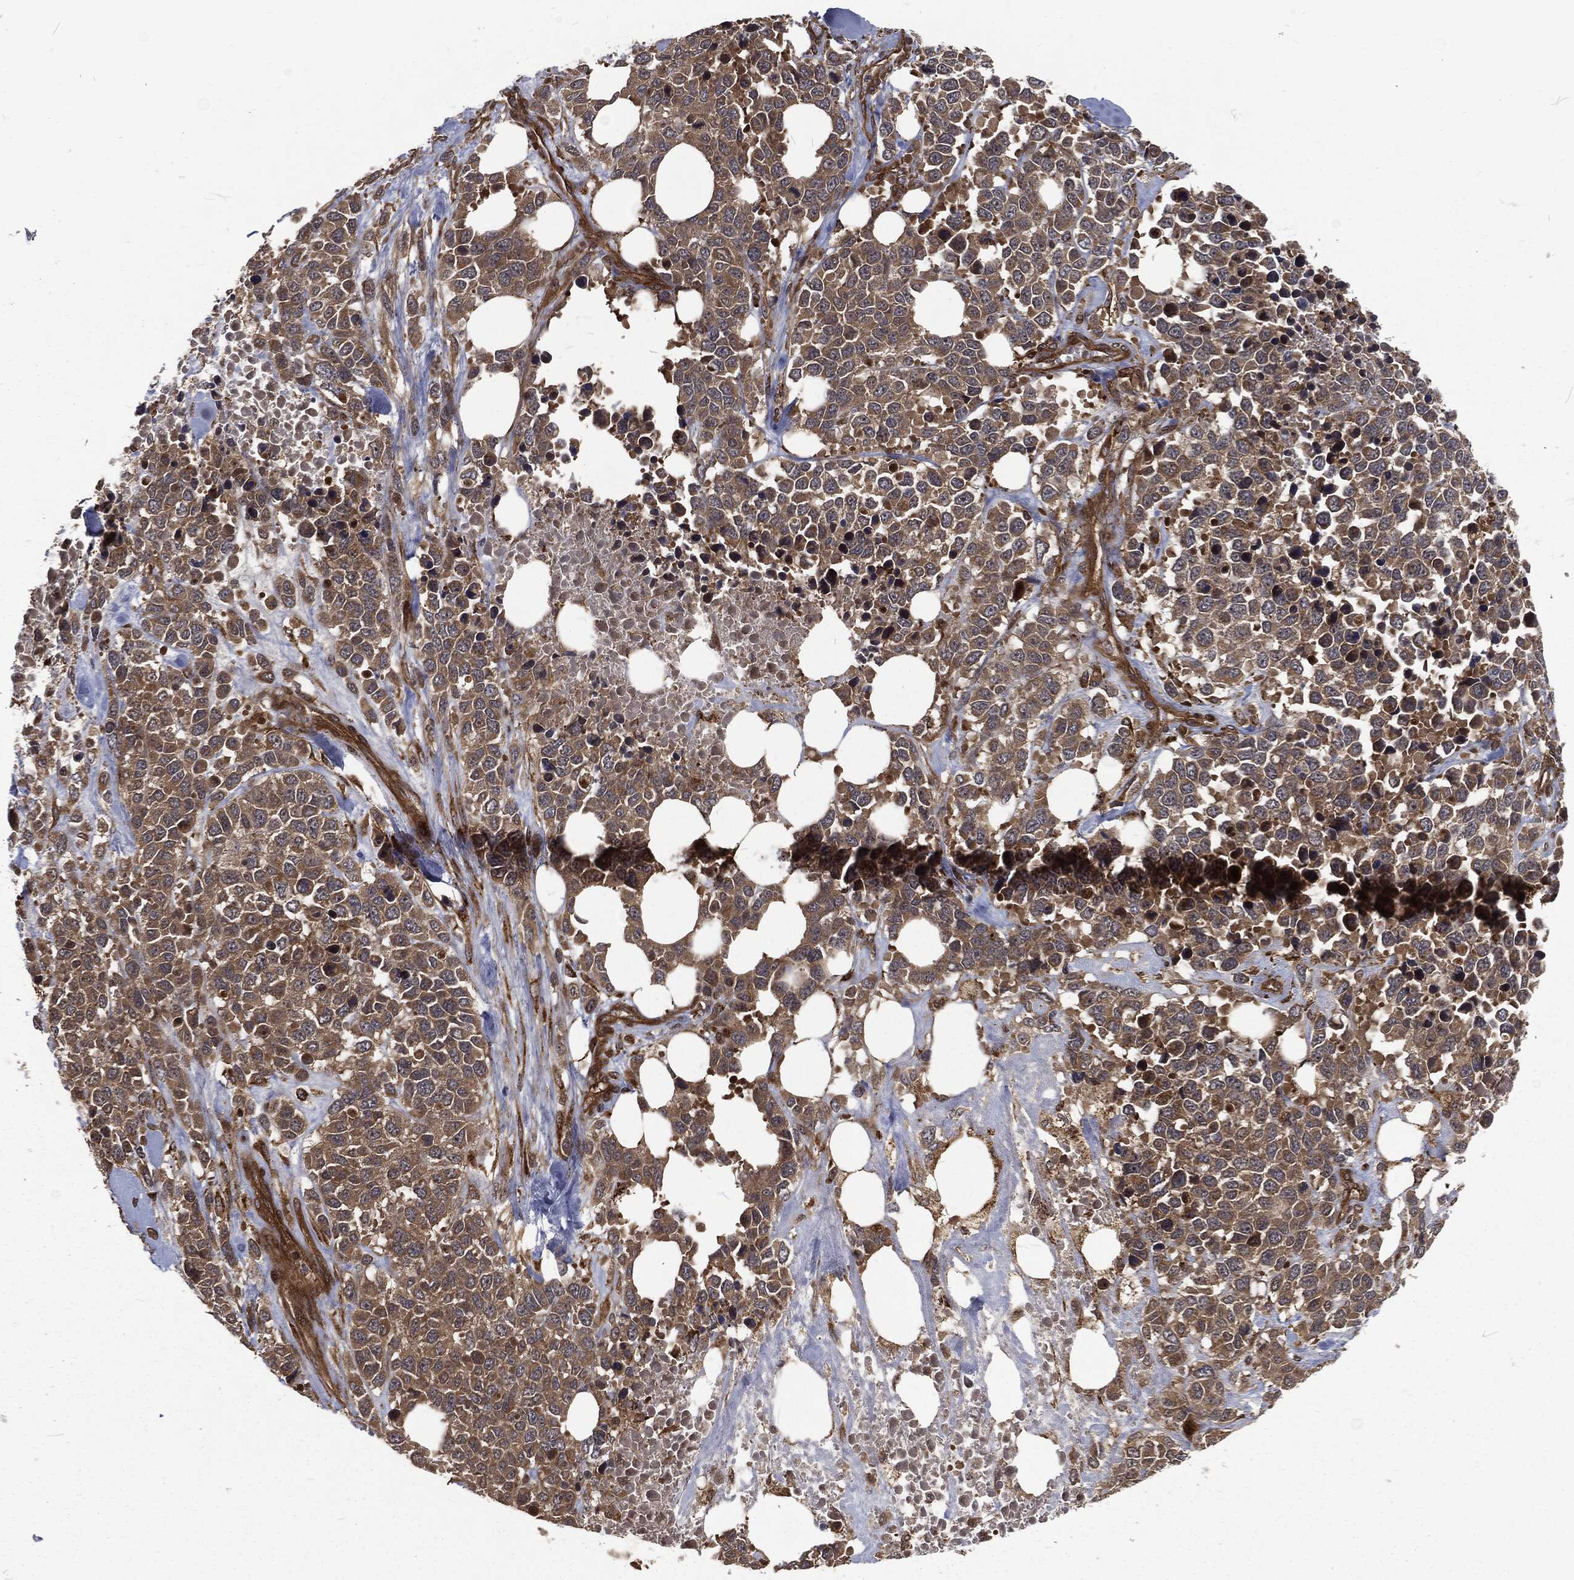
{"staining": {"intensity": "moderate", "quantity": "25%-75%", "location": "cytoplasmic/membranous"}, "tissue": "melanoma", "cell_type": "Tumor cells", "image_type": "cancer", "snomed": [{"axis": "morphology", "description": "Malignant melanoma, Metastatic site"}, {"axis": "topography", "description": "Skin"}], "caption": "Protein staining shows moderate cytoplasmic/membranous positivity in approximately 25%-75% of tumor cells in melanoma. The protein is shown in brown color, while the nuclei are stained blue.", "gene": "RFTN1", "patient": {"sex": "male", "age": 84}}